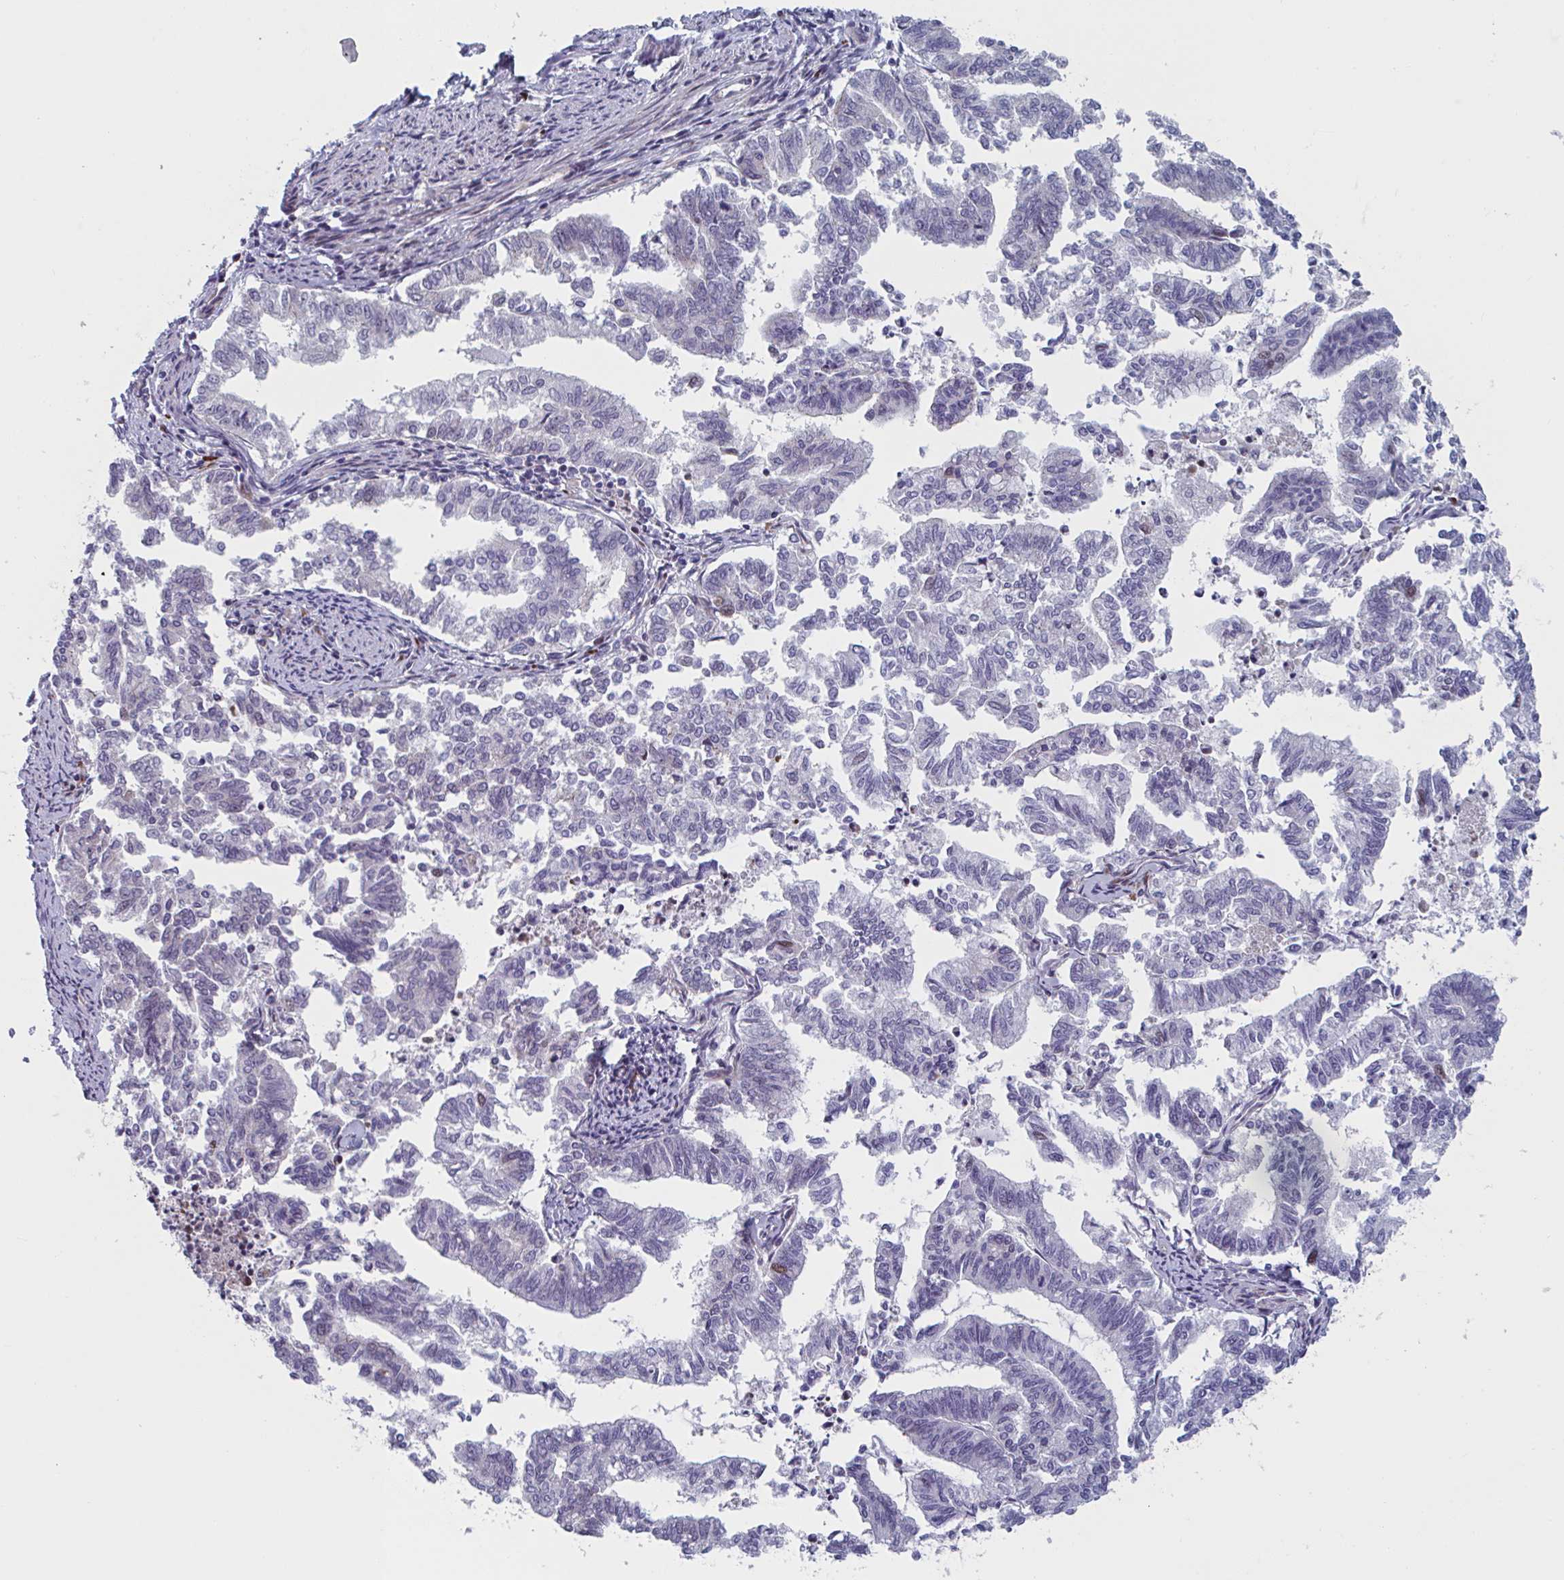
{"staining": {"intensity": "negative", "quantity": "none", "location": "none"}, "tissue": "endometrial cancer", "cell_type": "Tumor cells", "image_type": "cancer", "snomed": [{"axis": "morphology", "description": "Adenocarcinoma, NOS"}, {"axis": "topography", "description": "Endometrium"}], "caption": "This is a image of immunohistochemistry staining of endometrial cancer (adenocarcinoma), which shows no positivity in tumor cells.", "gene": "DUXA", "patient": {"sex": "female", "age": 79}}